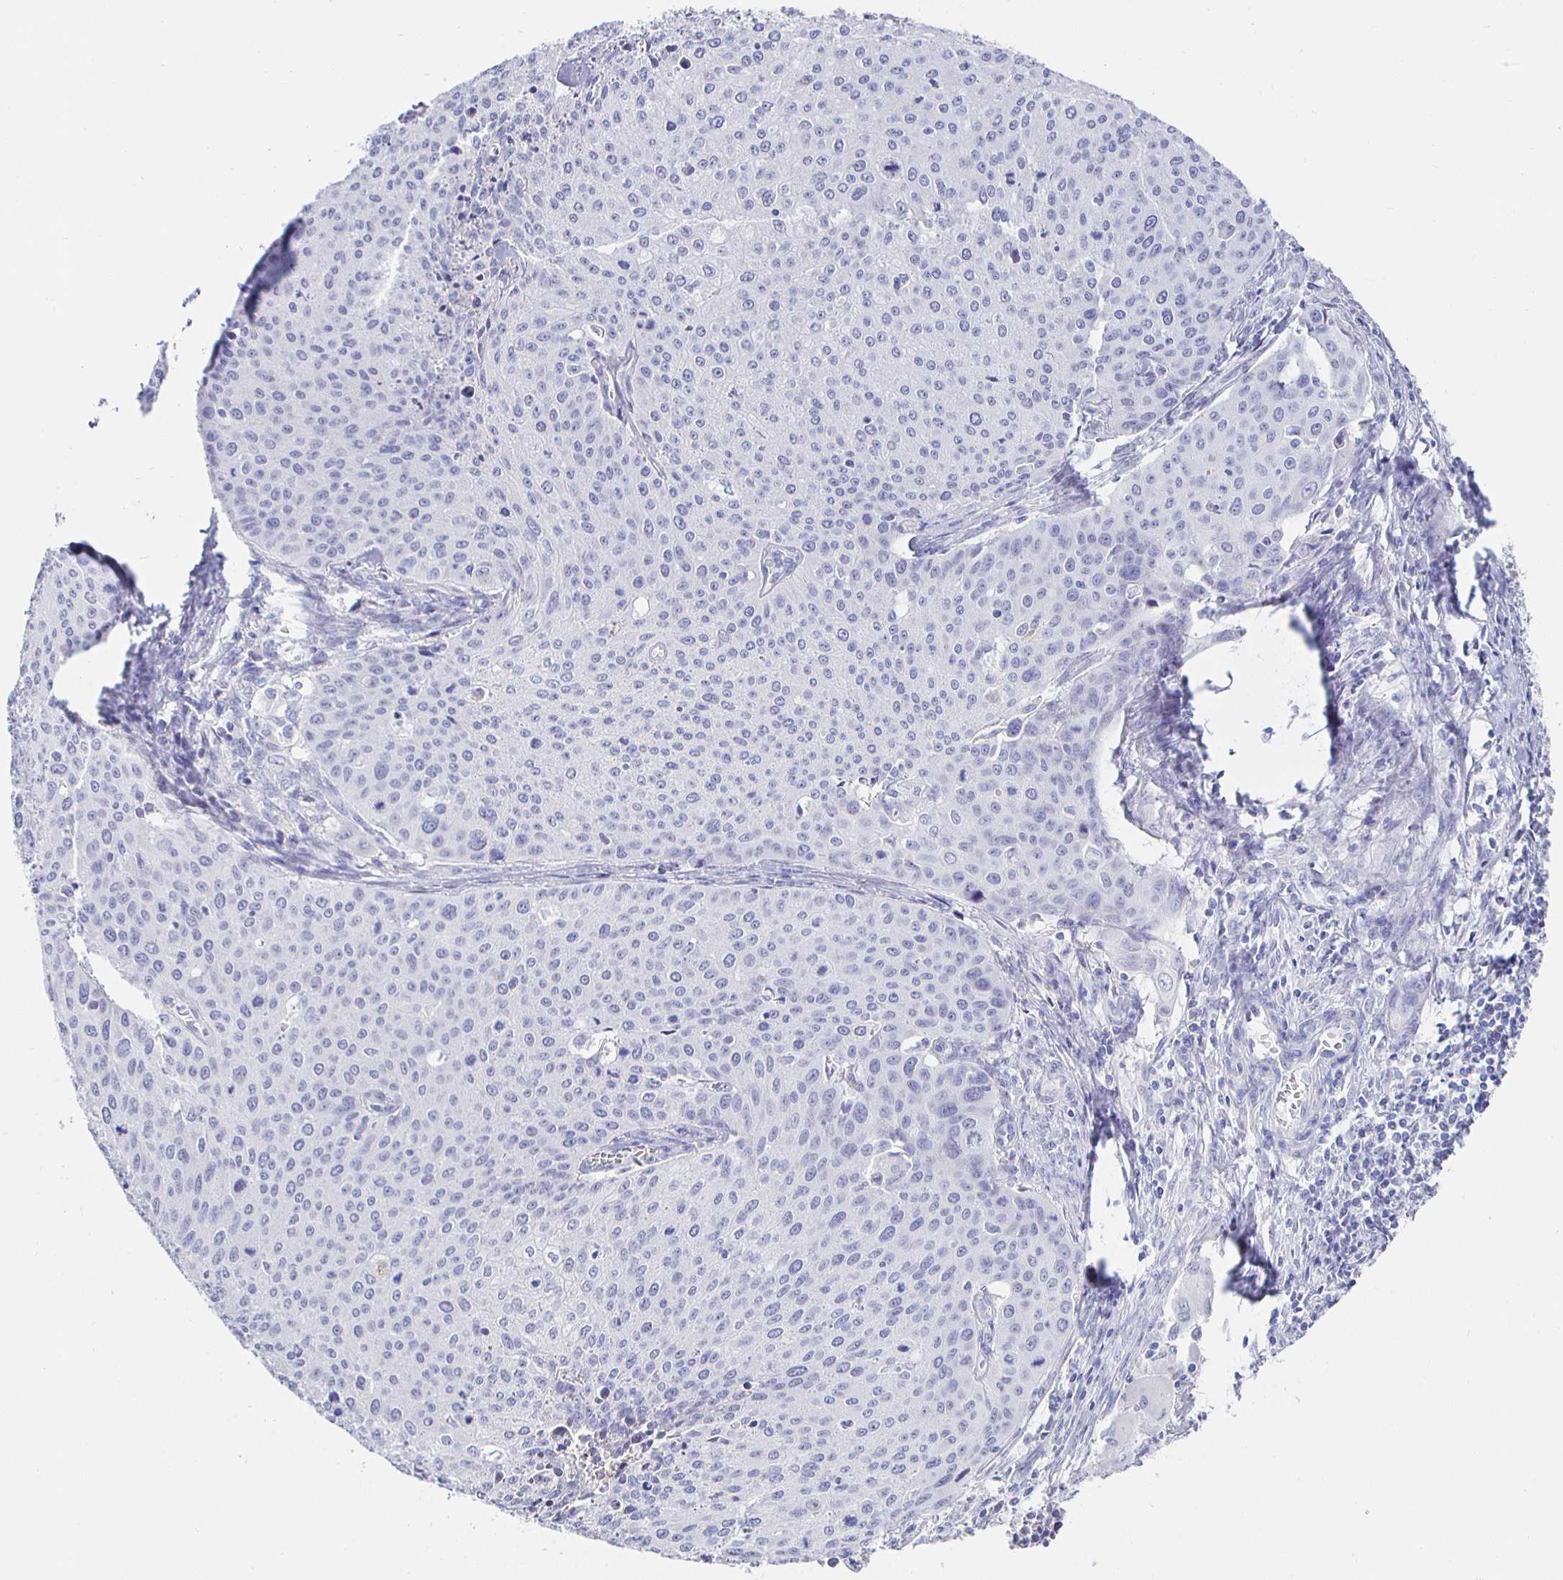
{"staining": {"intensity": "negative", "quantity": "none", "location": "none"}, "tissue": "cervical cancer", "cell_type": "Tumor cells", "image_type": "cancer", "snomed": [{"axis": "morphology", "description": "Squamous cell carcinoma, NOS"}, {"axis": "topography", "description": "Cervix"}], "caption": "This is a micrograph of IHC staining of cervical cancer, which shows no positivity in tumor cells.", "gene": "CR2", "patient": {"sex": "female", "age": 38}}